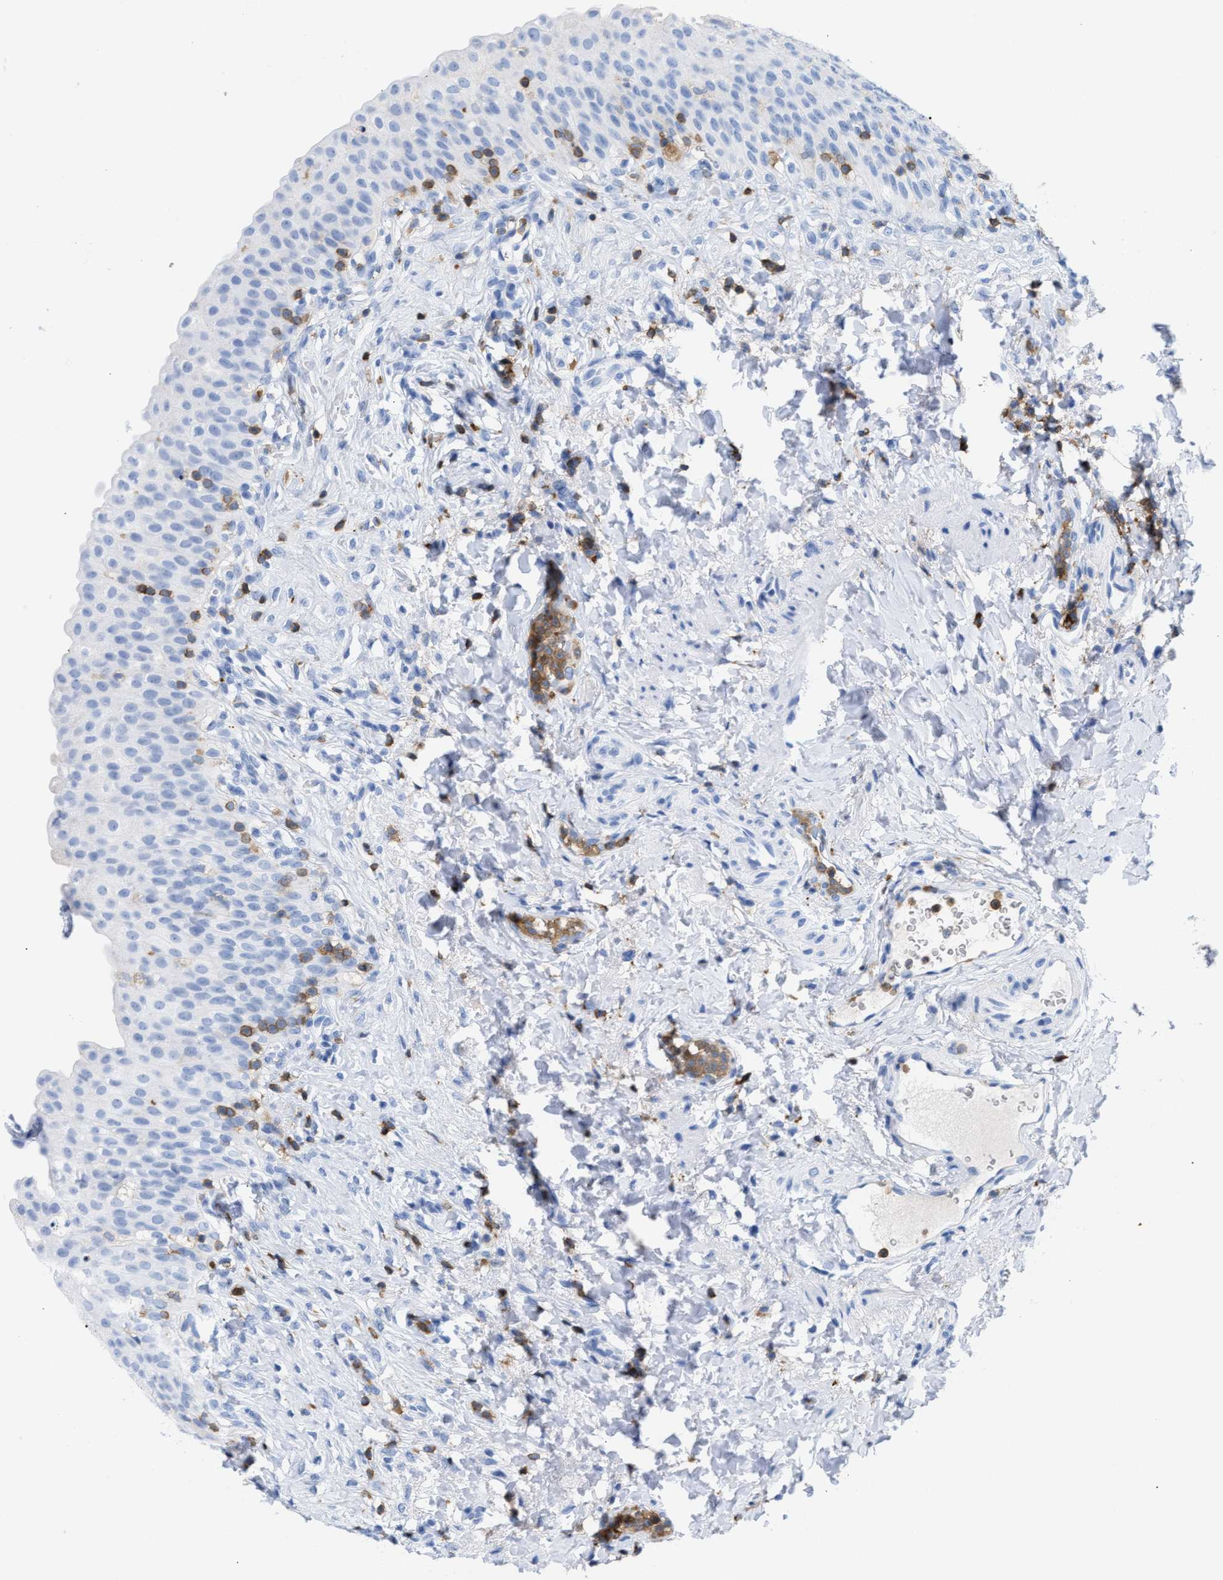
{"staining": {"intensity": "negative", "quantity": "none", "location": "none"}, "tissue": "urinary bladder", "cell_type": "Urothelial cells", "image_type": "normal", "snomed": [{"axis": "morphology", "description": "Urothelial carcinoma, High grade"}, {"axis": "topography", "description": "Urinary bladder"}], "caption": "Micrograph shows no significant protein expression in urothelial cells of benign urinary bladder. (Brightfield microscopy of DAB IHC at high magnification).", "gene": "LCP1", "patient": {"sex": "male", "age": 46}}